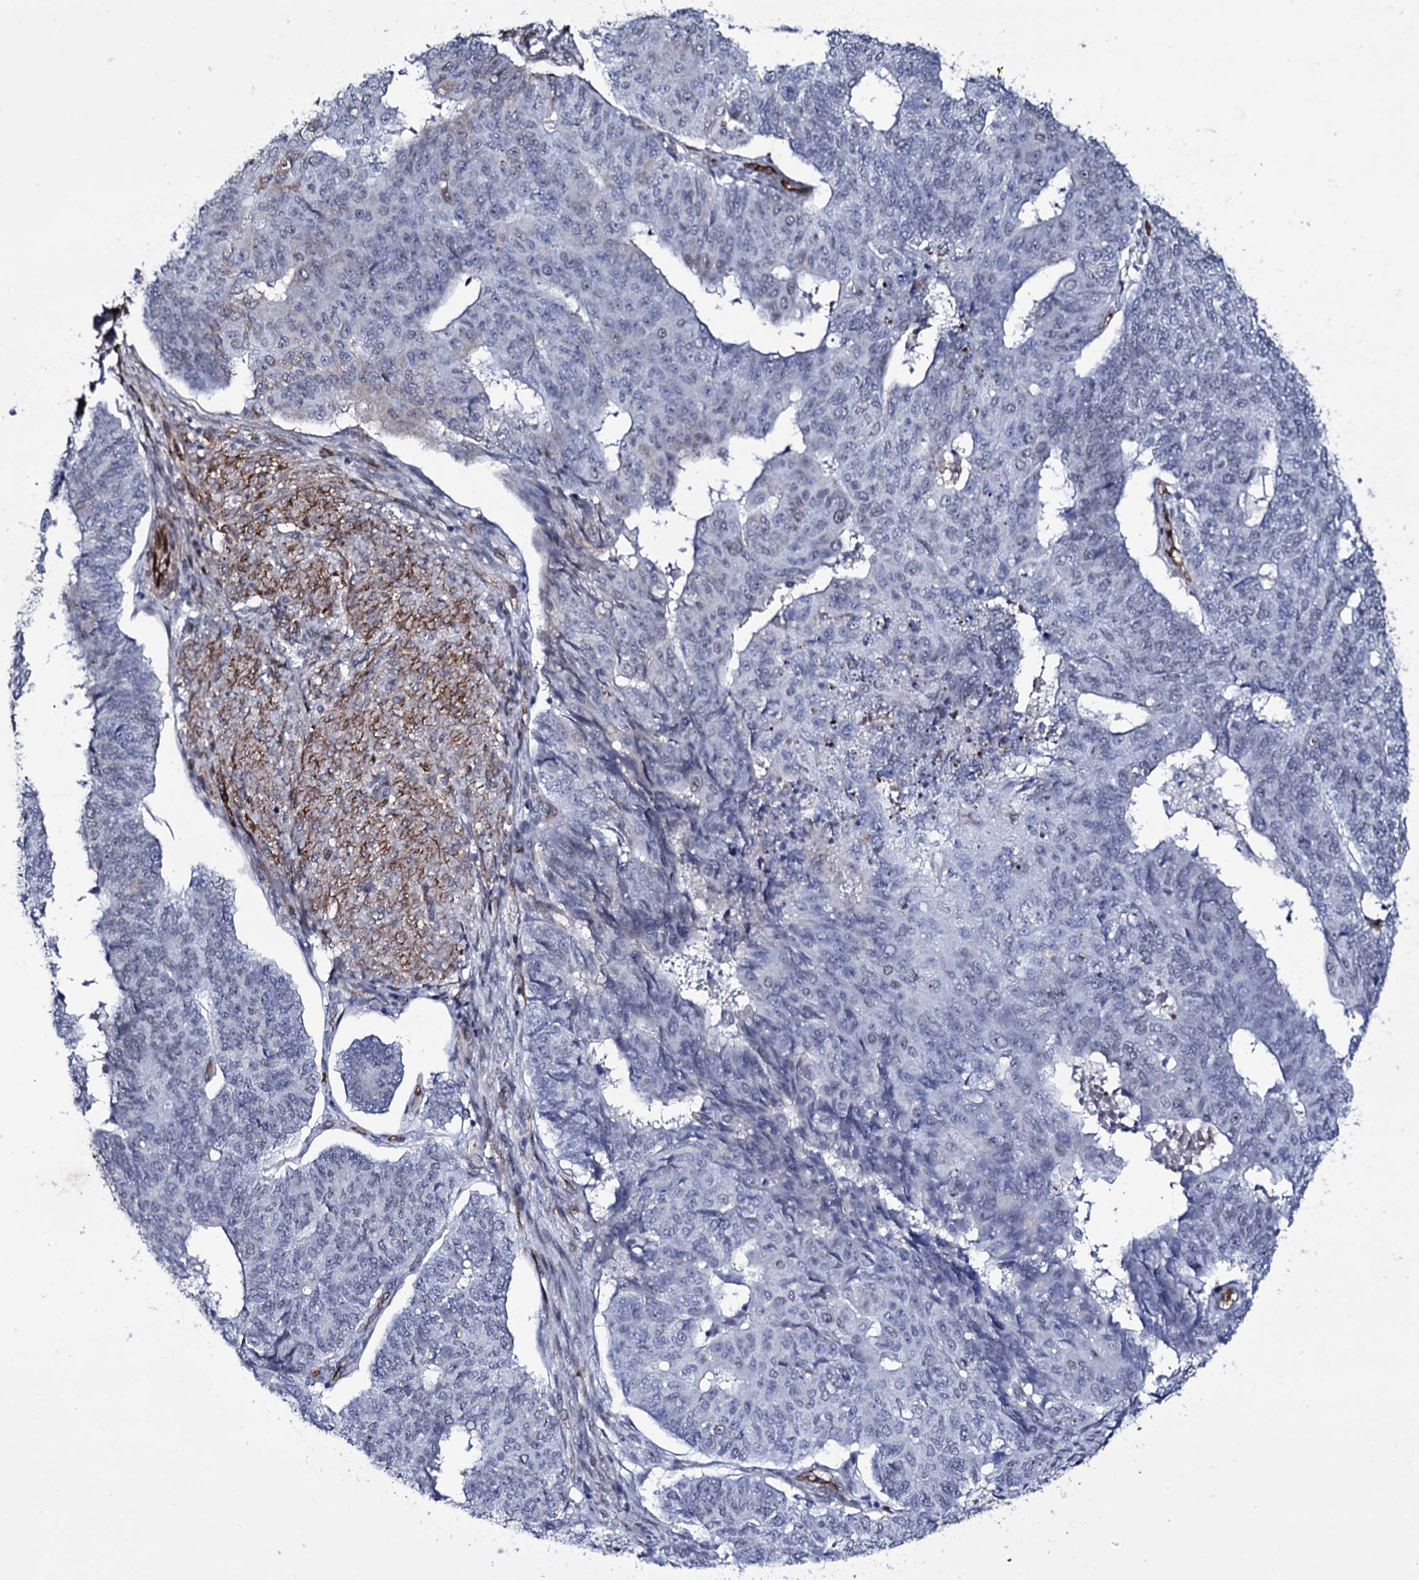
{"staining": {"intensity": "negative", "quantity": "none", "location": "none"}, "tissue": "endometrial cancer", "cell_type": "Tumor cells", "image_type": "cancer", "snomed": [{"axis": "morphology", "description": "Adenocarcinoma, NOS"}, {"axis": "topography", "description": "Endometrium"}], "caption": "Endometrial cancer was stained to show a protein in brown. There is no significant staining in tumor cells. Nuclei are stained in blue.", "gene": "ZC3H12C", "patient": {"sex": "female", "age": 32}}